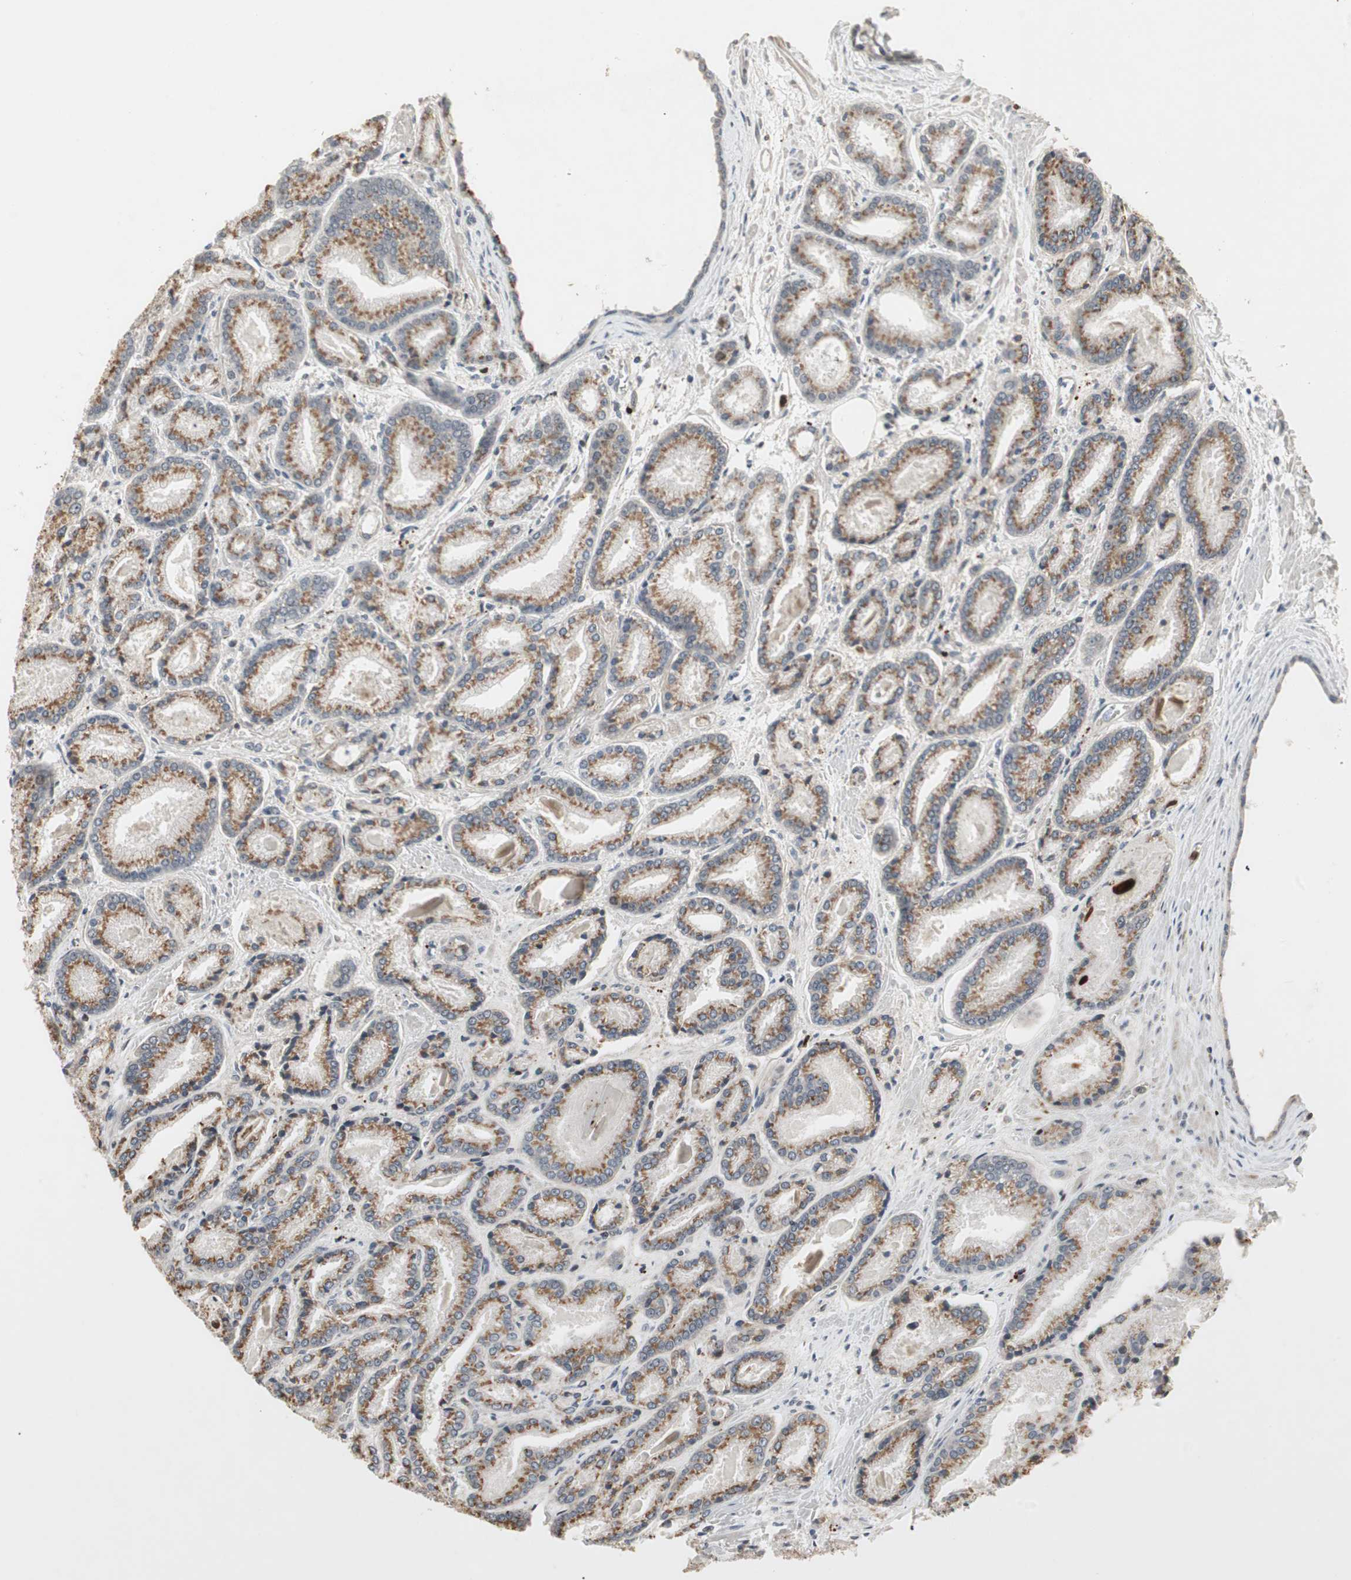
{"staining": {"intensity": "moderate", "quantity": ">75%", "location": "cytoplasmic/membranous"}, "tissue": "prostate cancer", "cell_type": "Tumor cells", "image_type": "cancer", "snomed": [{"axis": "morphology", "description": "Adenocarcinoma, Low grade"}, {"axis": "topography", "description": "Prostate"}], "caption": "The image exhibits a brown stain indicating the presence of a protein in the cytoplasmic/membranous of tumor cells in low-grade adenocarcinoma (prostate).", "gene": "SNX4", "patient": {"sex": "male", "age": 59}}